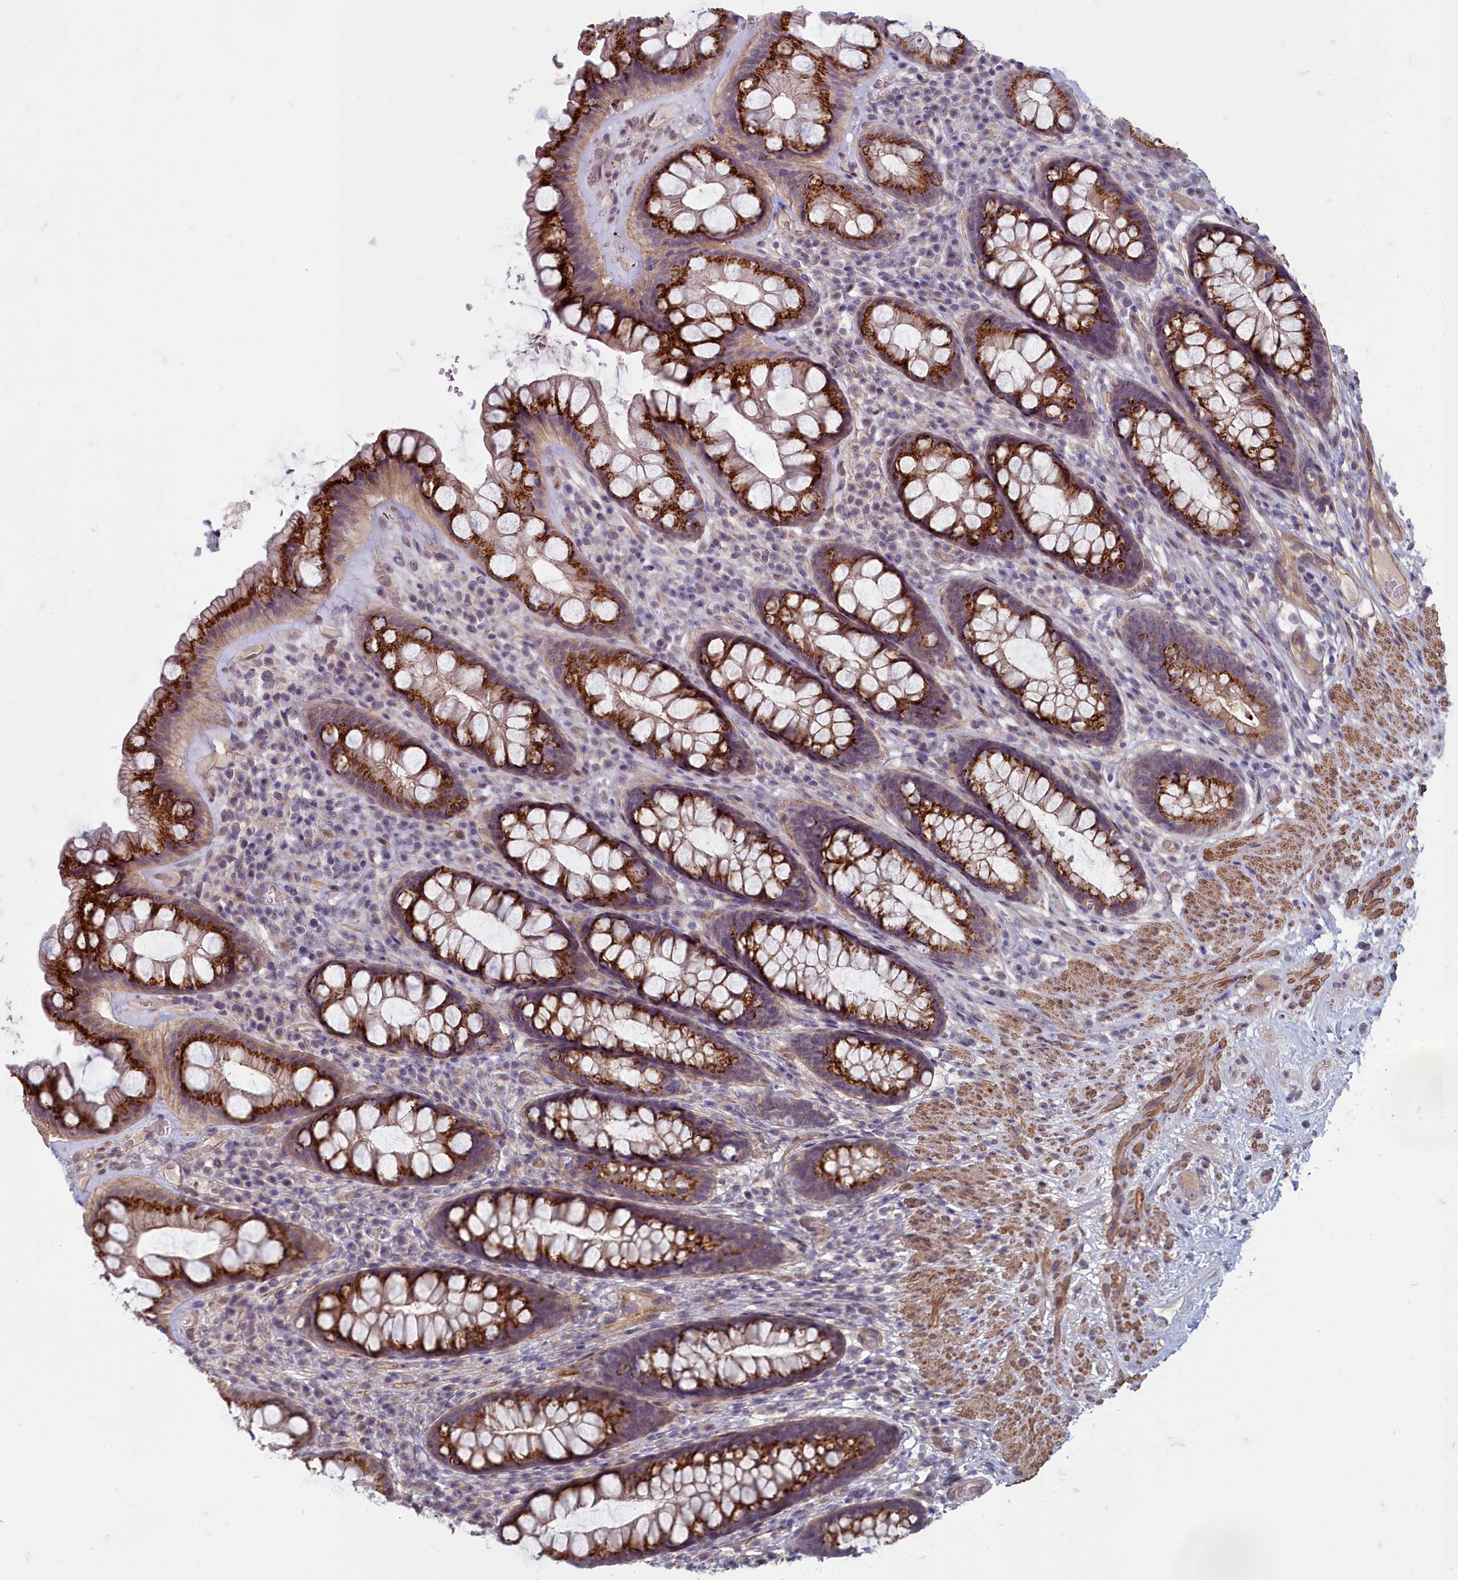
{"staining": {"intensity": "strong", "quantity": ">75%", "location": "cytoplasmic/membranous"}, "tissue": "rectum", "cell_type": "Glandular cells", "image_type": "normal", "snomed": [{"axis": "morphology", "description": "Normal tissue, NOS"}, {"axis": "topography", "description": "Rectum"}], "caption": "Human rectum stained for a protein (brown) displays strong cytoplasmic/membranous positive expression in approximately >75% of glandular cells.", "gene": "ZNF626", "patient": {"sex": "male", "age": 74}}